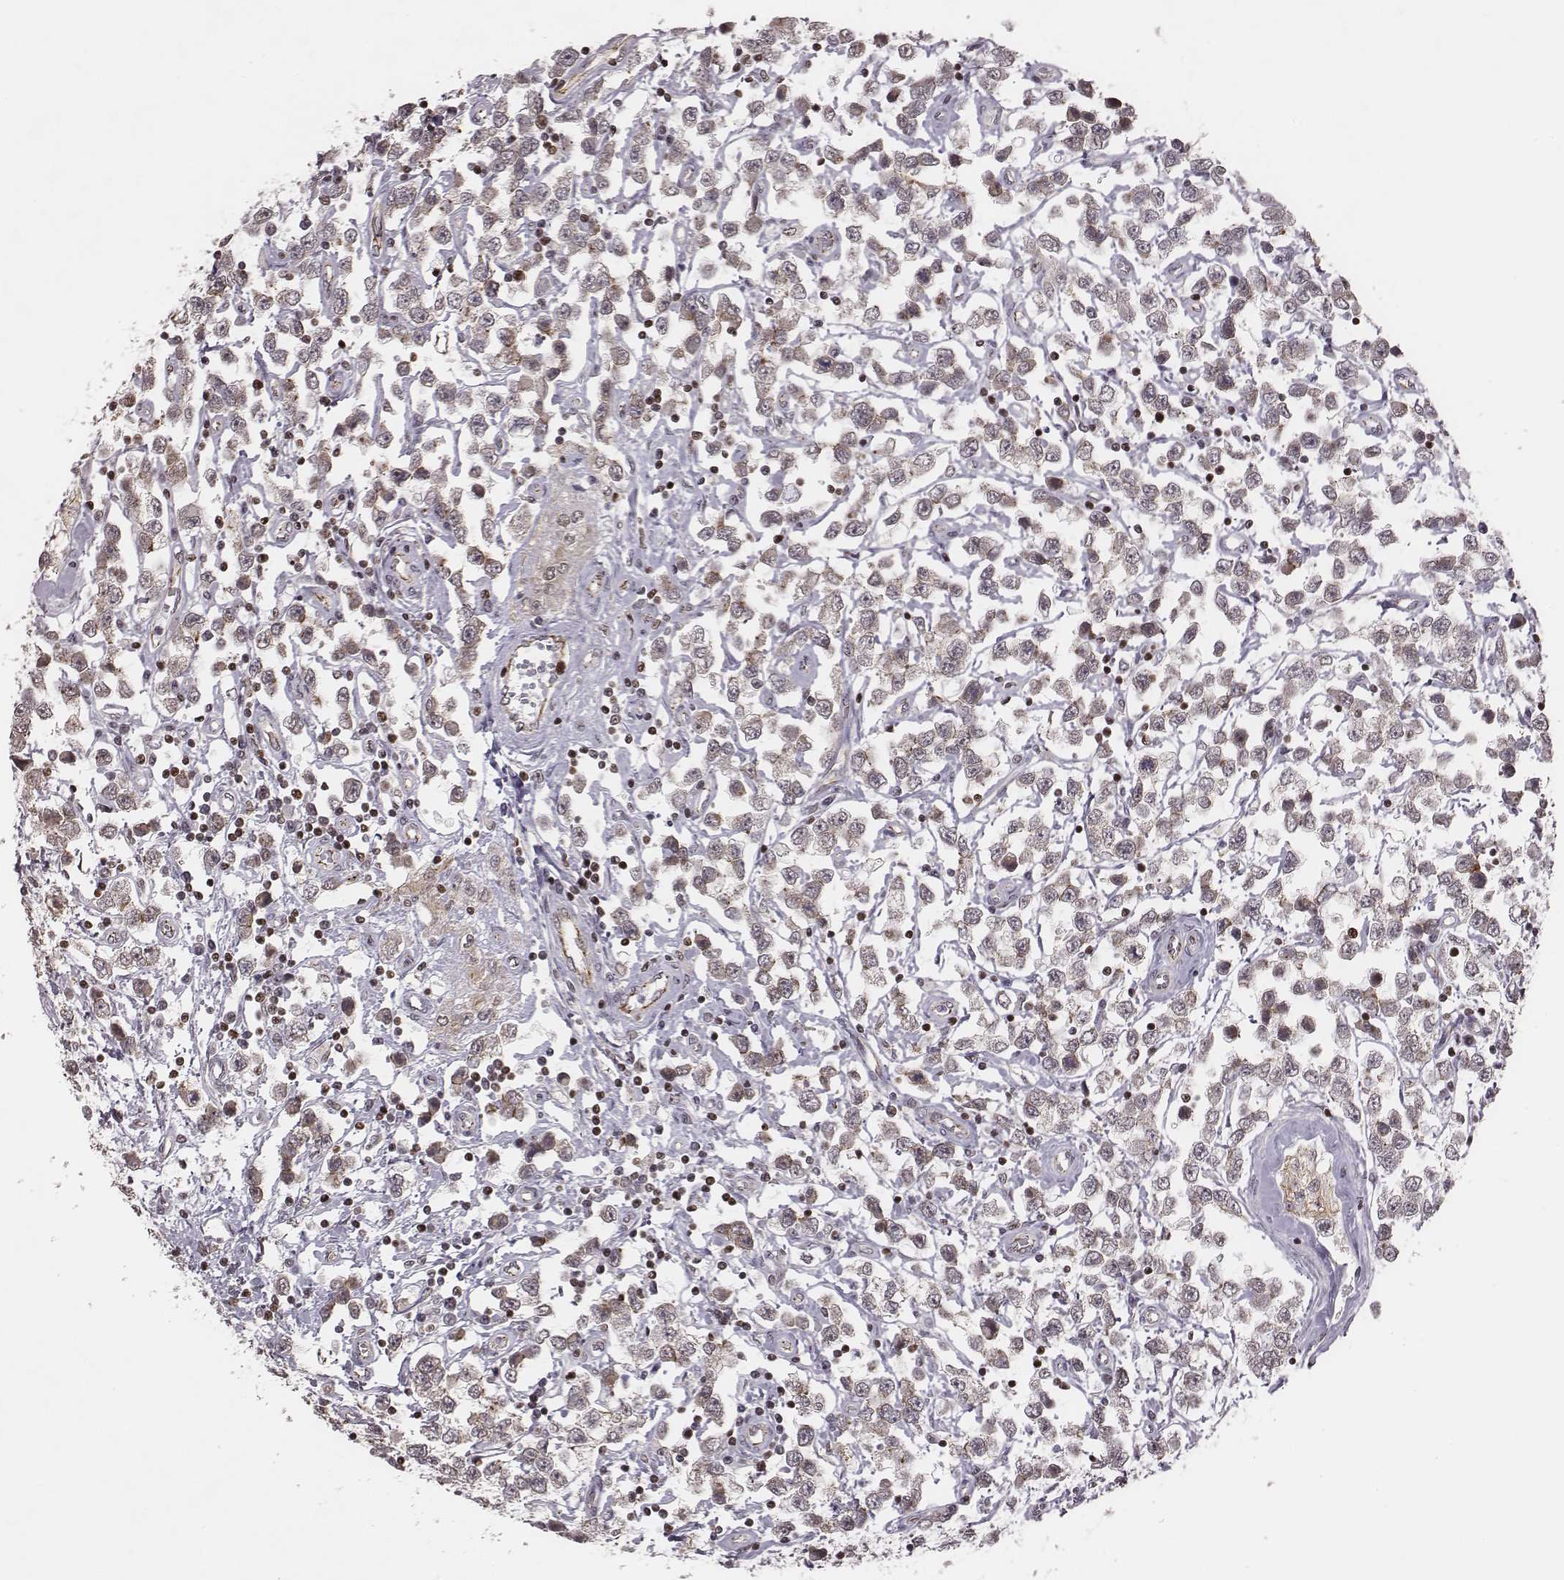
{"staining": {"intensity": "weak", "quantity": "25%-75%", "location": "cytoplasmic/membranous,nuclear"}, "tissue": "testis cancer", "cell_type": "Tumor cells", "image_type": "cancer", "snomed": [{"axis": "morphology", "description": "Seminoma, NOS"}, {"axis": "topography", "description": "Testis"}], "caption": "This micrograph exhibits testis cancer (seminoma) stained with IHC to label a protein in brown. The cytoplasmic/membranous and nuclear of tumor cells show weak positivity for the protein. Nuclei are counter-stained blue.", "gene": "WDR59", "patient": {"sex": "male", "age": 34}}